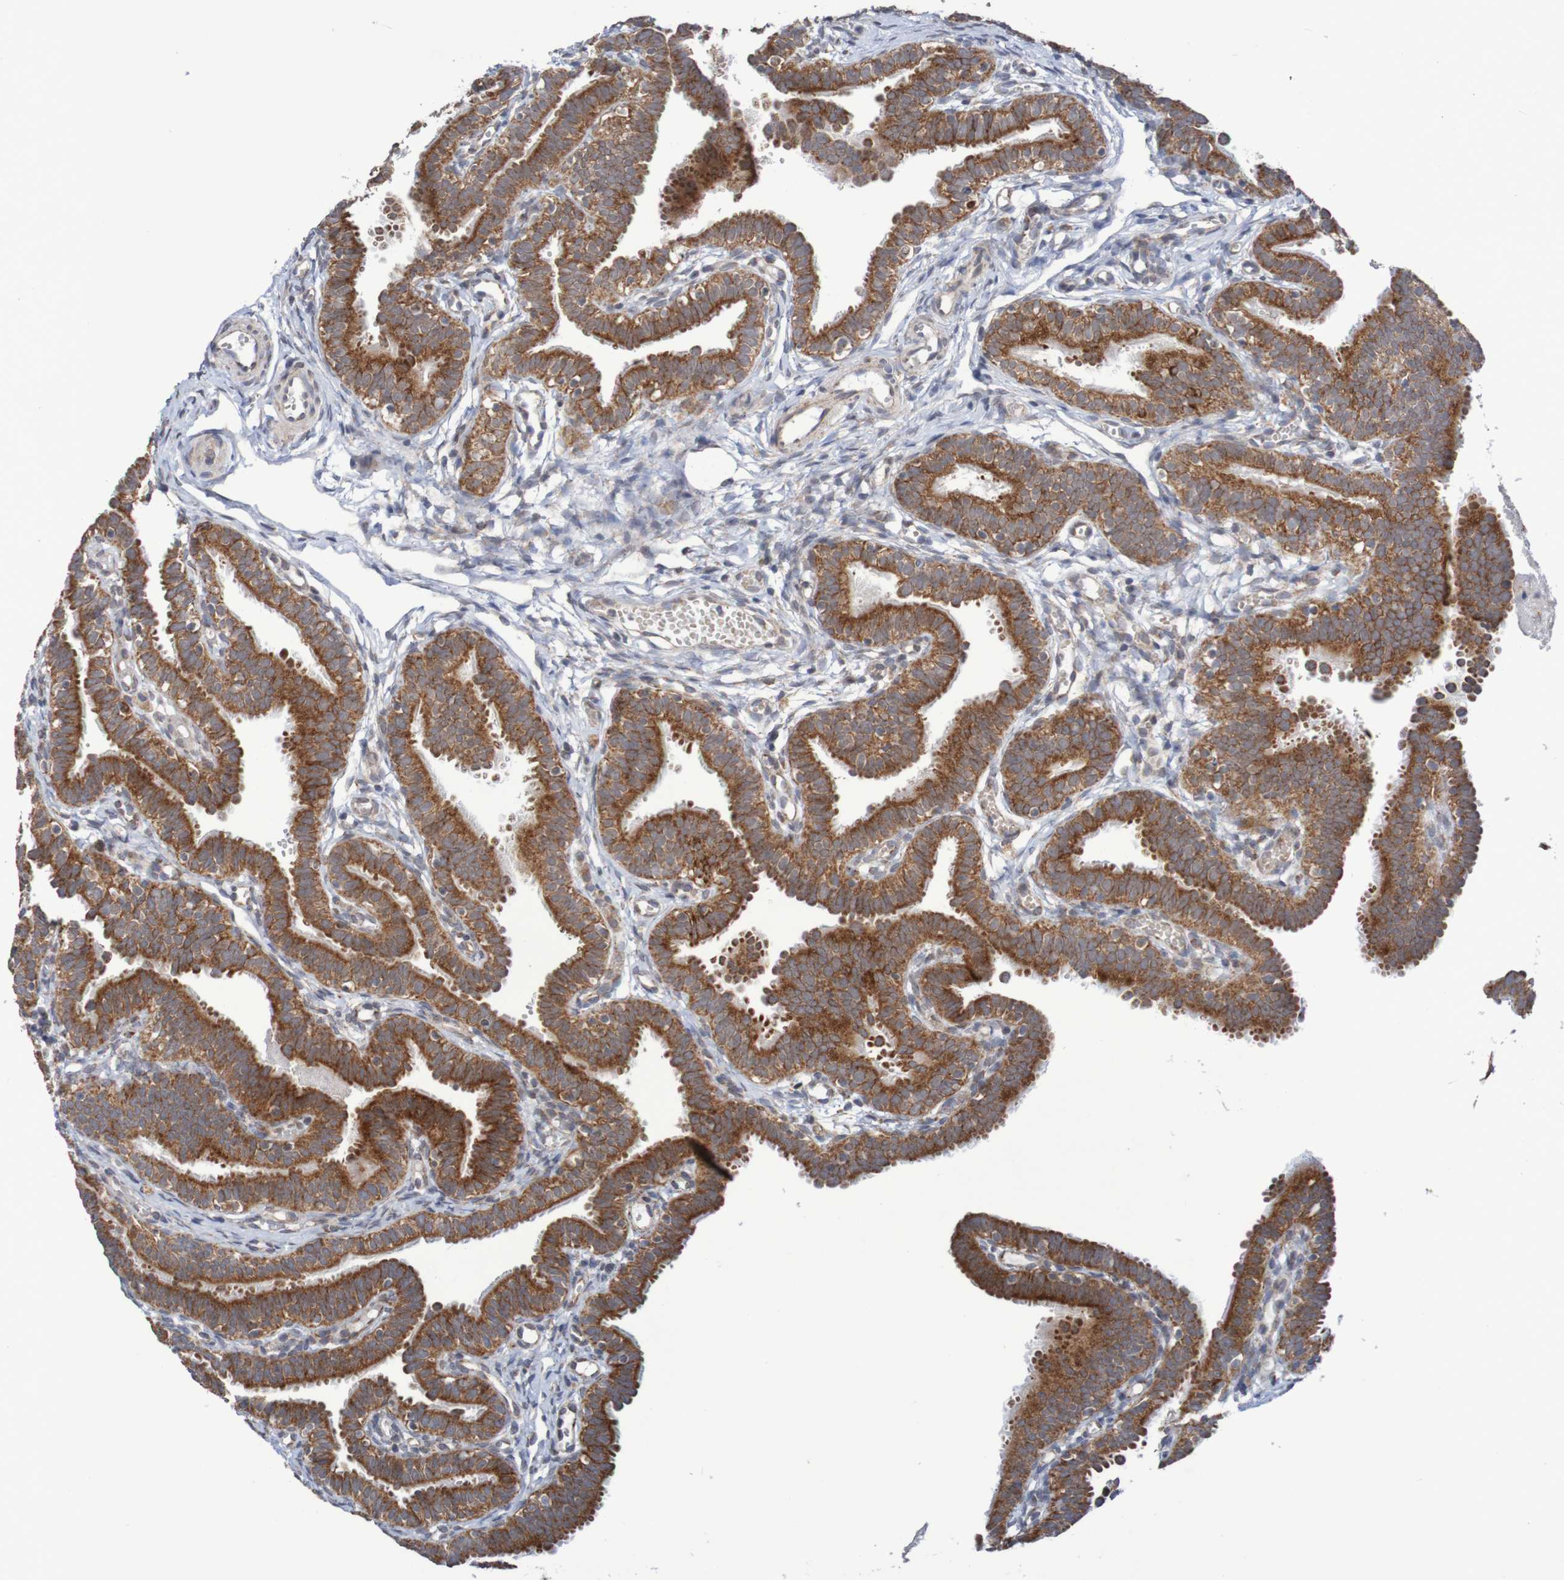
{"staining": {"intensity": "strong", "quantity": ">75%", "location": "cytoplasmic/membranous"}, "tissue": "fallopian tube", "cell_type": "Glandular cells", "image_type": "normal", "snomed": [{"axis": "morphology", "description": "Normal tissue, NOS"}, {"axis": "topography", "description": "Fallopian tube"}, {"axis": "topography", "description": "Placenta"}], "caption": "Unremarkable fallopian tube exhibits strong cytoplasmic/membranous expression in about >75% of glandular cells, visualized by immunohistochemistry. The protein is shown in brown color, while the nuclei are stained blue.", "gene": "DVL1", "patient": {"sex": "female", "age": 34}}